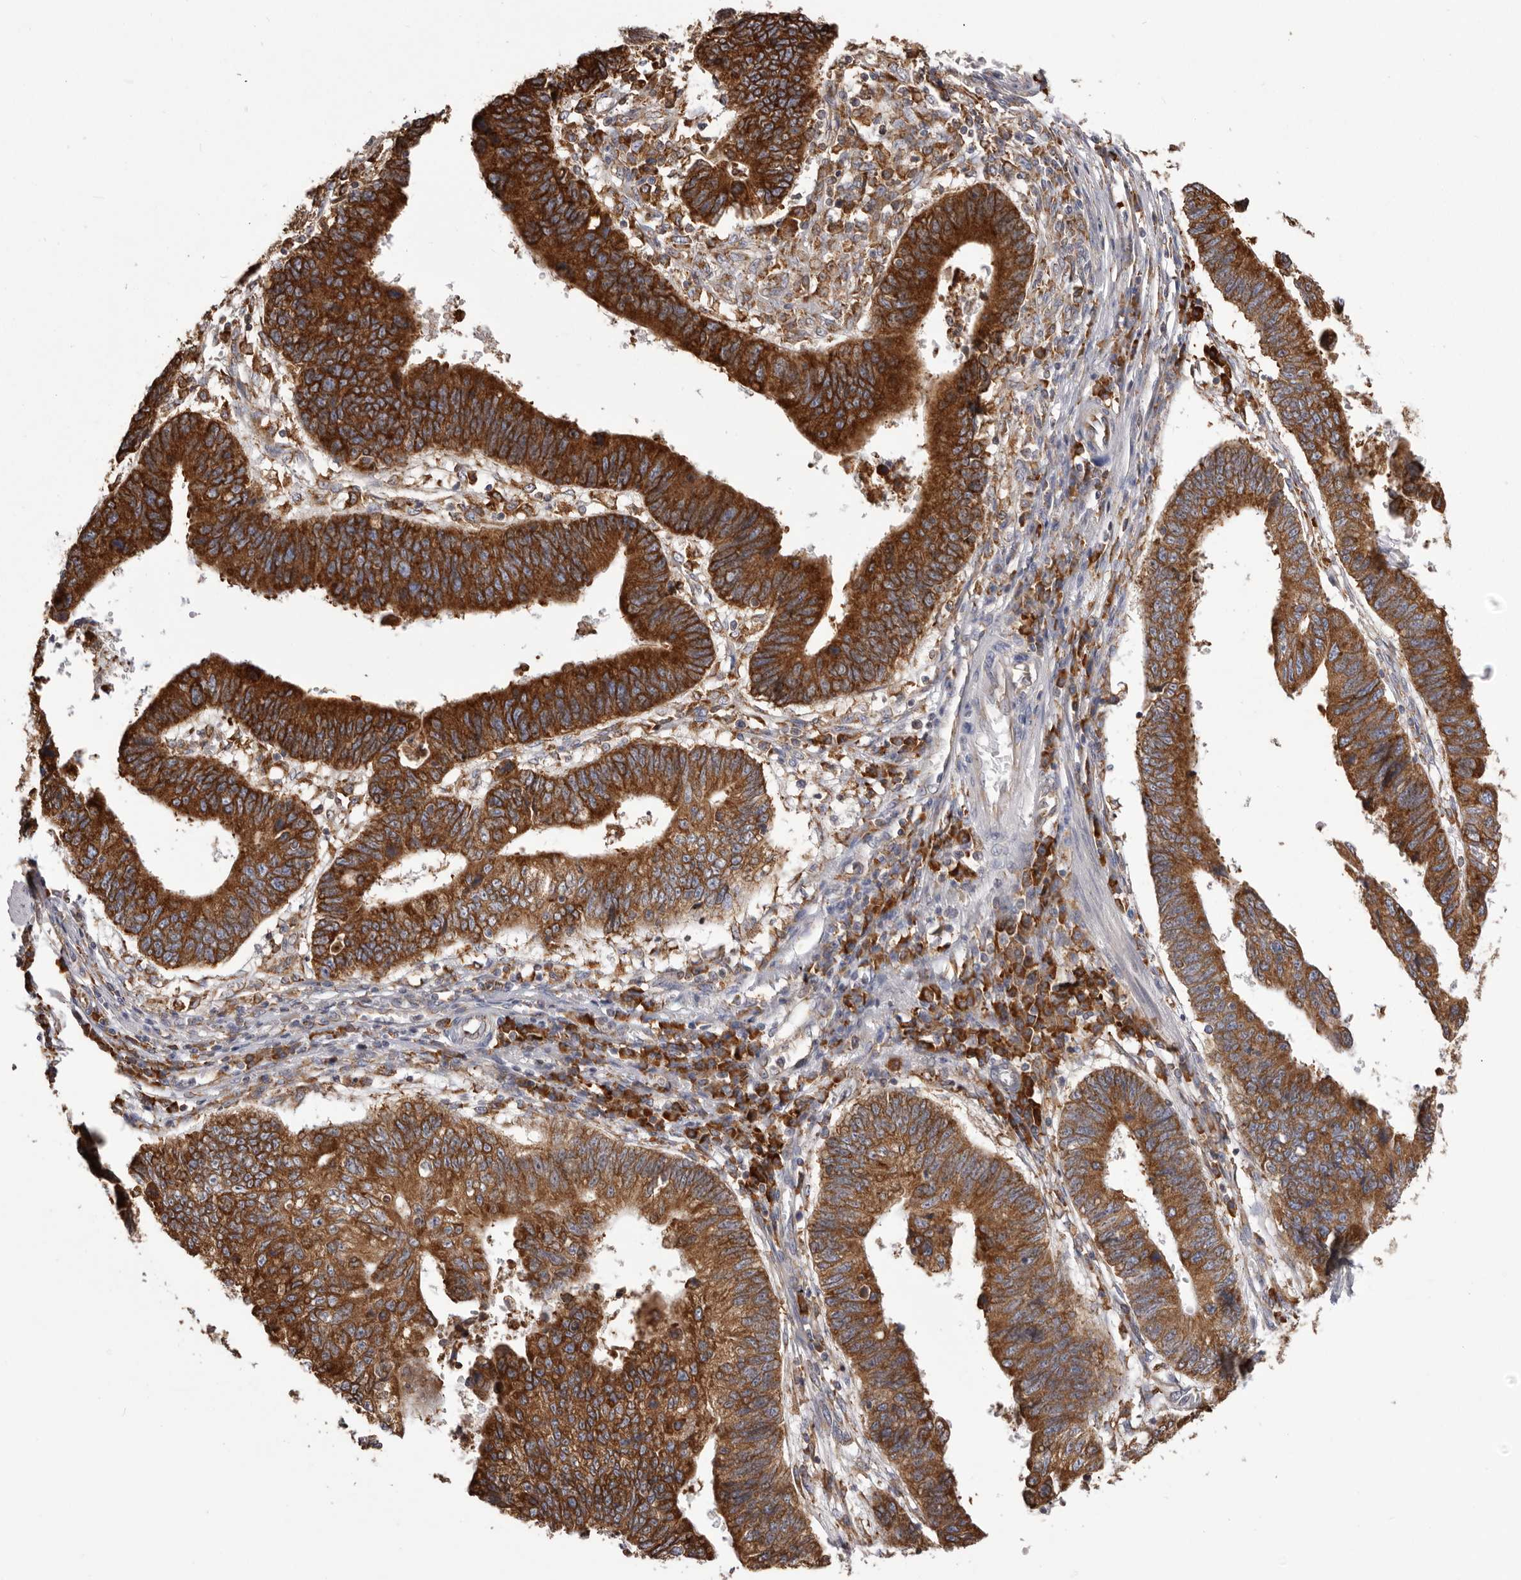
{"staining": {"intensity": "strong", "quantity": ">75%", "location": "cytoplasmic/membranous"}, "tissue": "stomach cancer", "cell_type": "Tumor cells", "image_type": "cancer", "snomed": [{"axis": "morphology", "description": "Adenocarcinoma, NOS"}, {"axis": "topography", "description": "Stomach"}], "caption": "IHC (DAB) staining of stomach cancer displays strong cytoplasmic/membranous protein positivity in about >75% of tumor cells.", "gene": "QRSL1", "patient": {"sex": "male", "age": 59}}